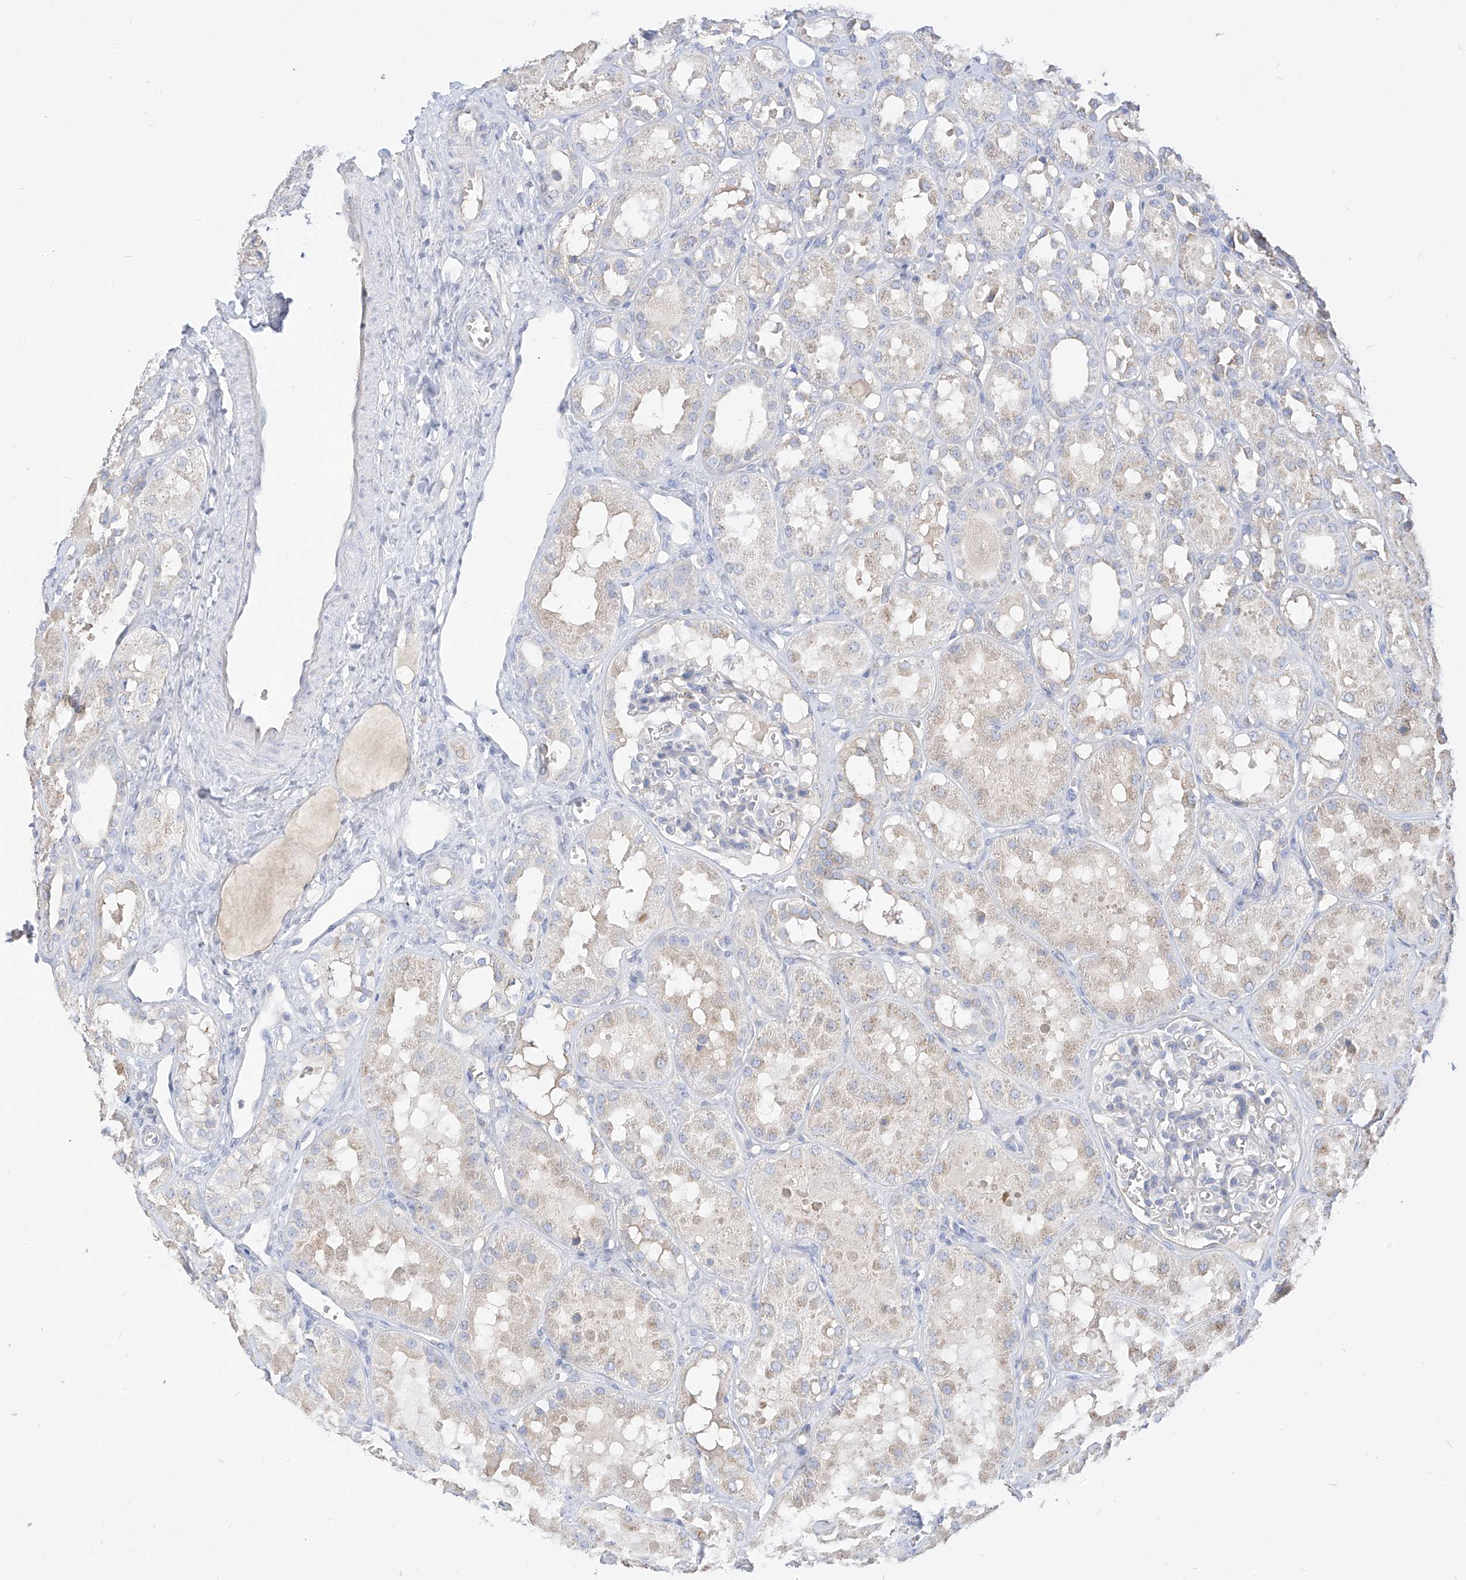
{"staining": {"intensity": "negative", "quantity": "none", "location": "none"}, "tissue": "kidney", "cell_type": "Cells in glomeruli", "image_type": "normal", "snomed": [{"axis": "morphology", "description": "Normal tissue, NOS"}, {"axis": "topography", "description": "Kidney"}], "caption": "The image displays no staining of cells in glomeruli in normal kidney.", "gene": "RASA2", "patient": {"sex": "male", "age": 16}}